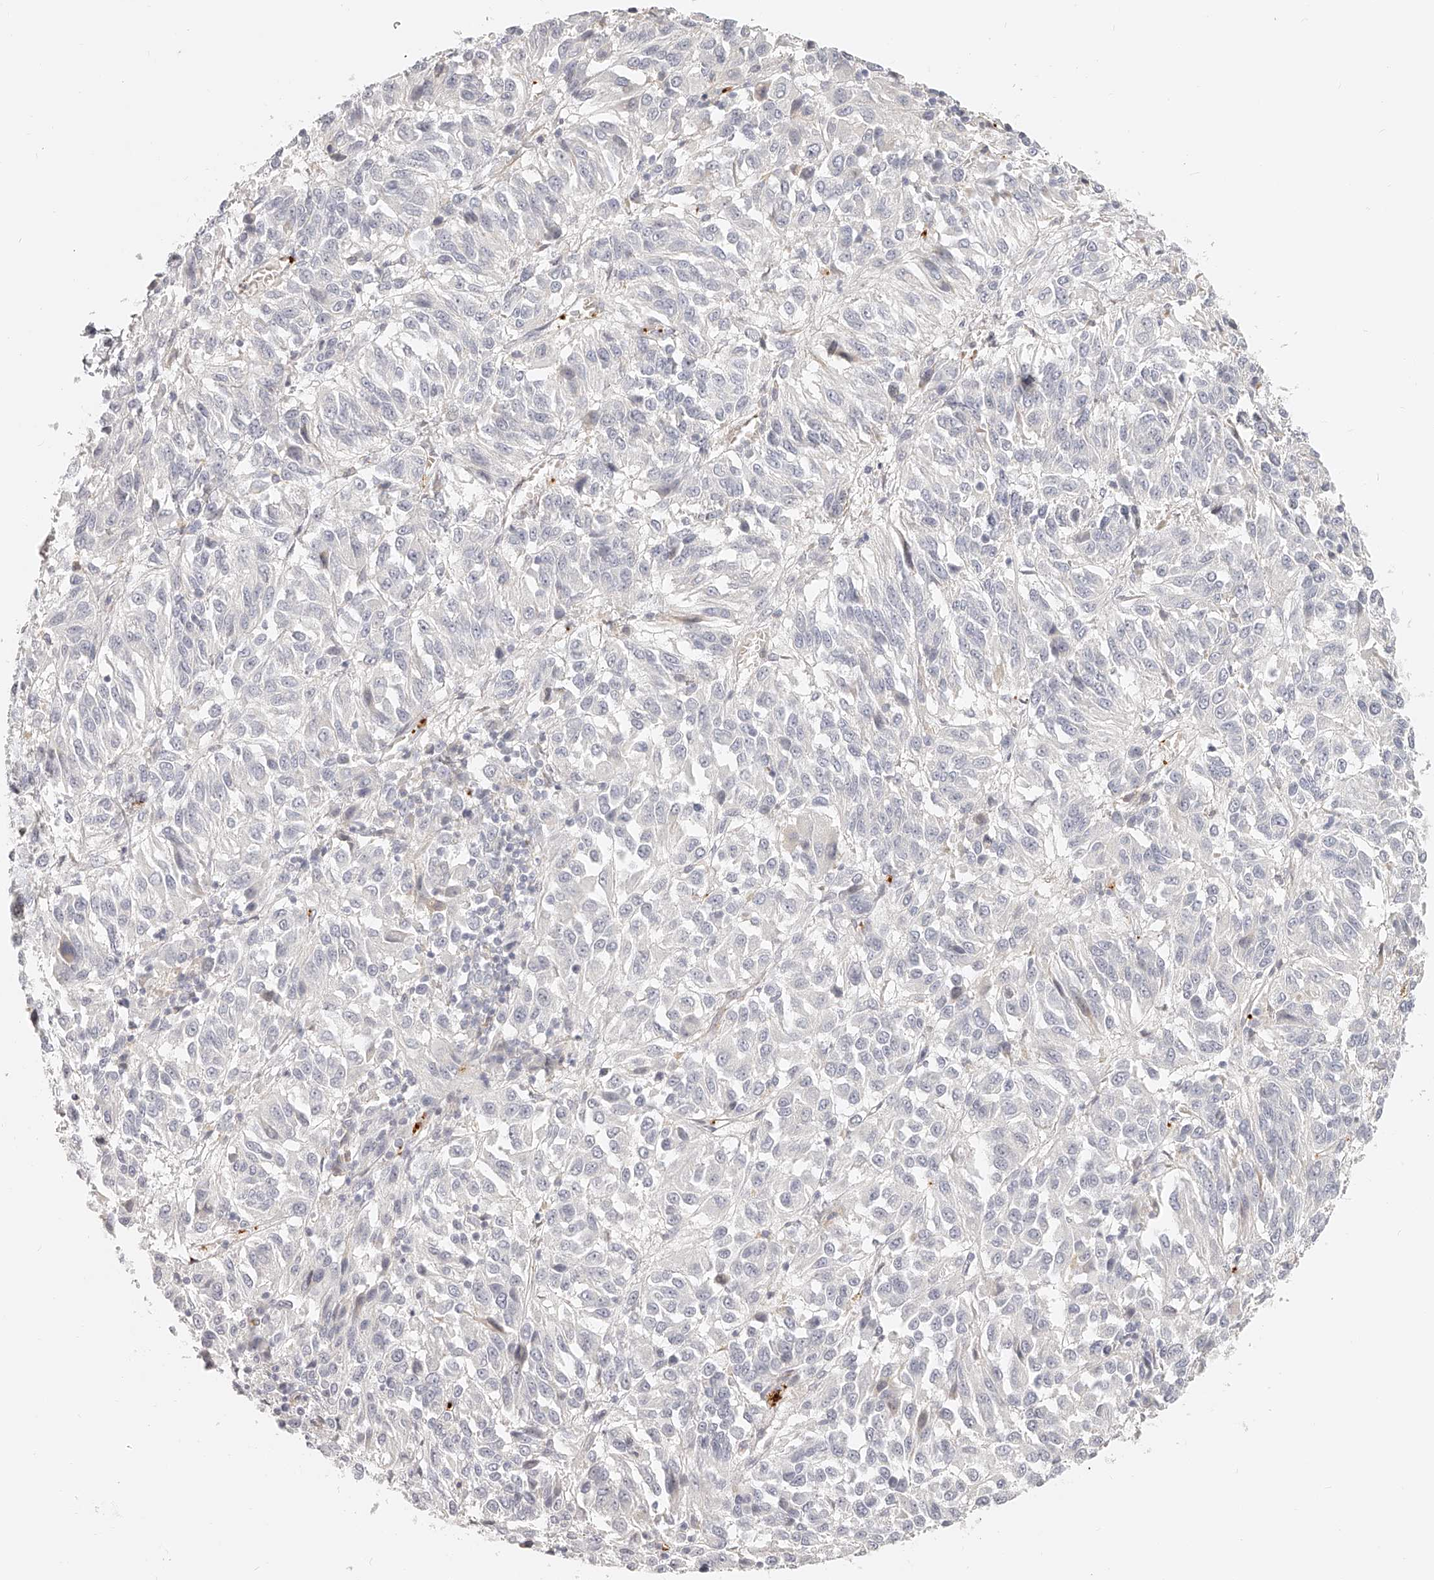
{"staining": {"intensity": "negative", "quantity": "none", "location": "none"}, "tissue": "melanoma", "cell_type": "Tumor cells", "image_type": "cancer", "snomed": [{"axis": "morphology", "description": "Malignant melanoma, Metastatic site"}, {"axis": "topography", "description": "Lung"}], "caption": "A photomicrograph of human melanoma is negative for staining in tumor cells.", "gene": "ITGB3", "patient": {"sex": "male", "age": 64}}